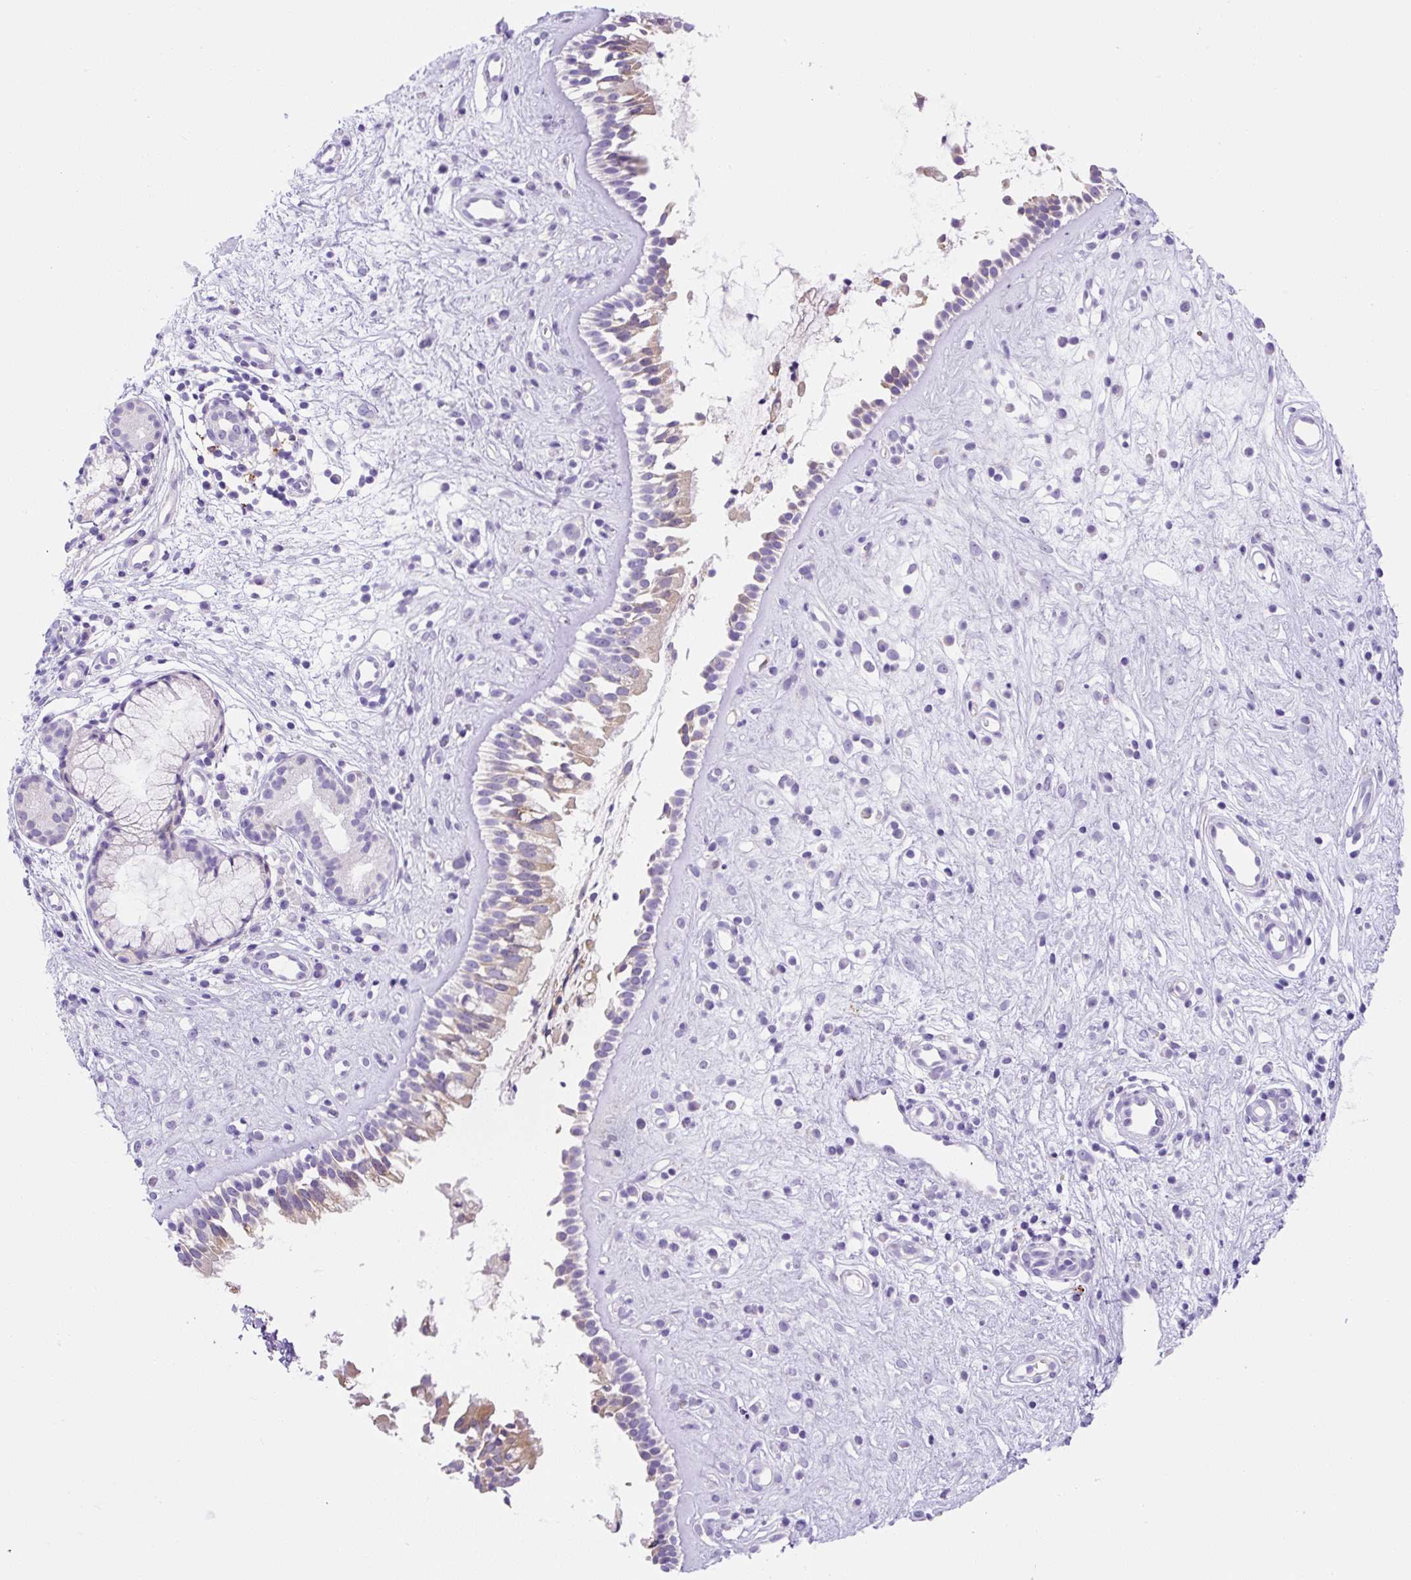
{"staining": {"intensity": "weak", "quantity": "25%-75%", "location": "cytoplasmic/membranous"}, "tissue": "nasopharynx", "cell_type": "Respiratory epithelial cells", "image_type": "normal", "snomed": [{"axis": "morphology", "description": "Normal tissue, NOS"}, {"axis": "topography", "description": "Nasopharynx"}], "caption": "Protein staining of normal nasopharynx reveals weak cytoplasmic/membranous expression in about 25%-75% of respiratory epithelial cells. The protein is stained brown, and the nuclei are stained in blue (DAB (3,3'-diaminobenzidine) IHC with brightfield microscopy, high magnification).", "gene": "ASB4", "patient": {"sex": "male", "age": 32}}